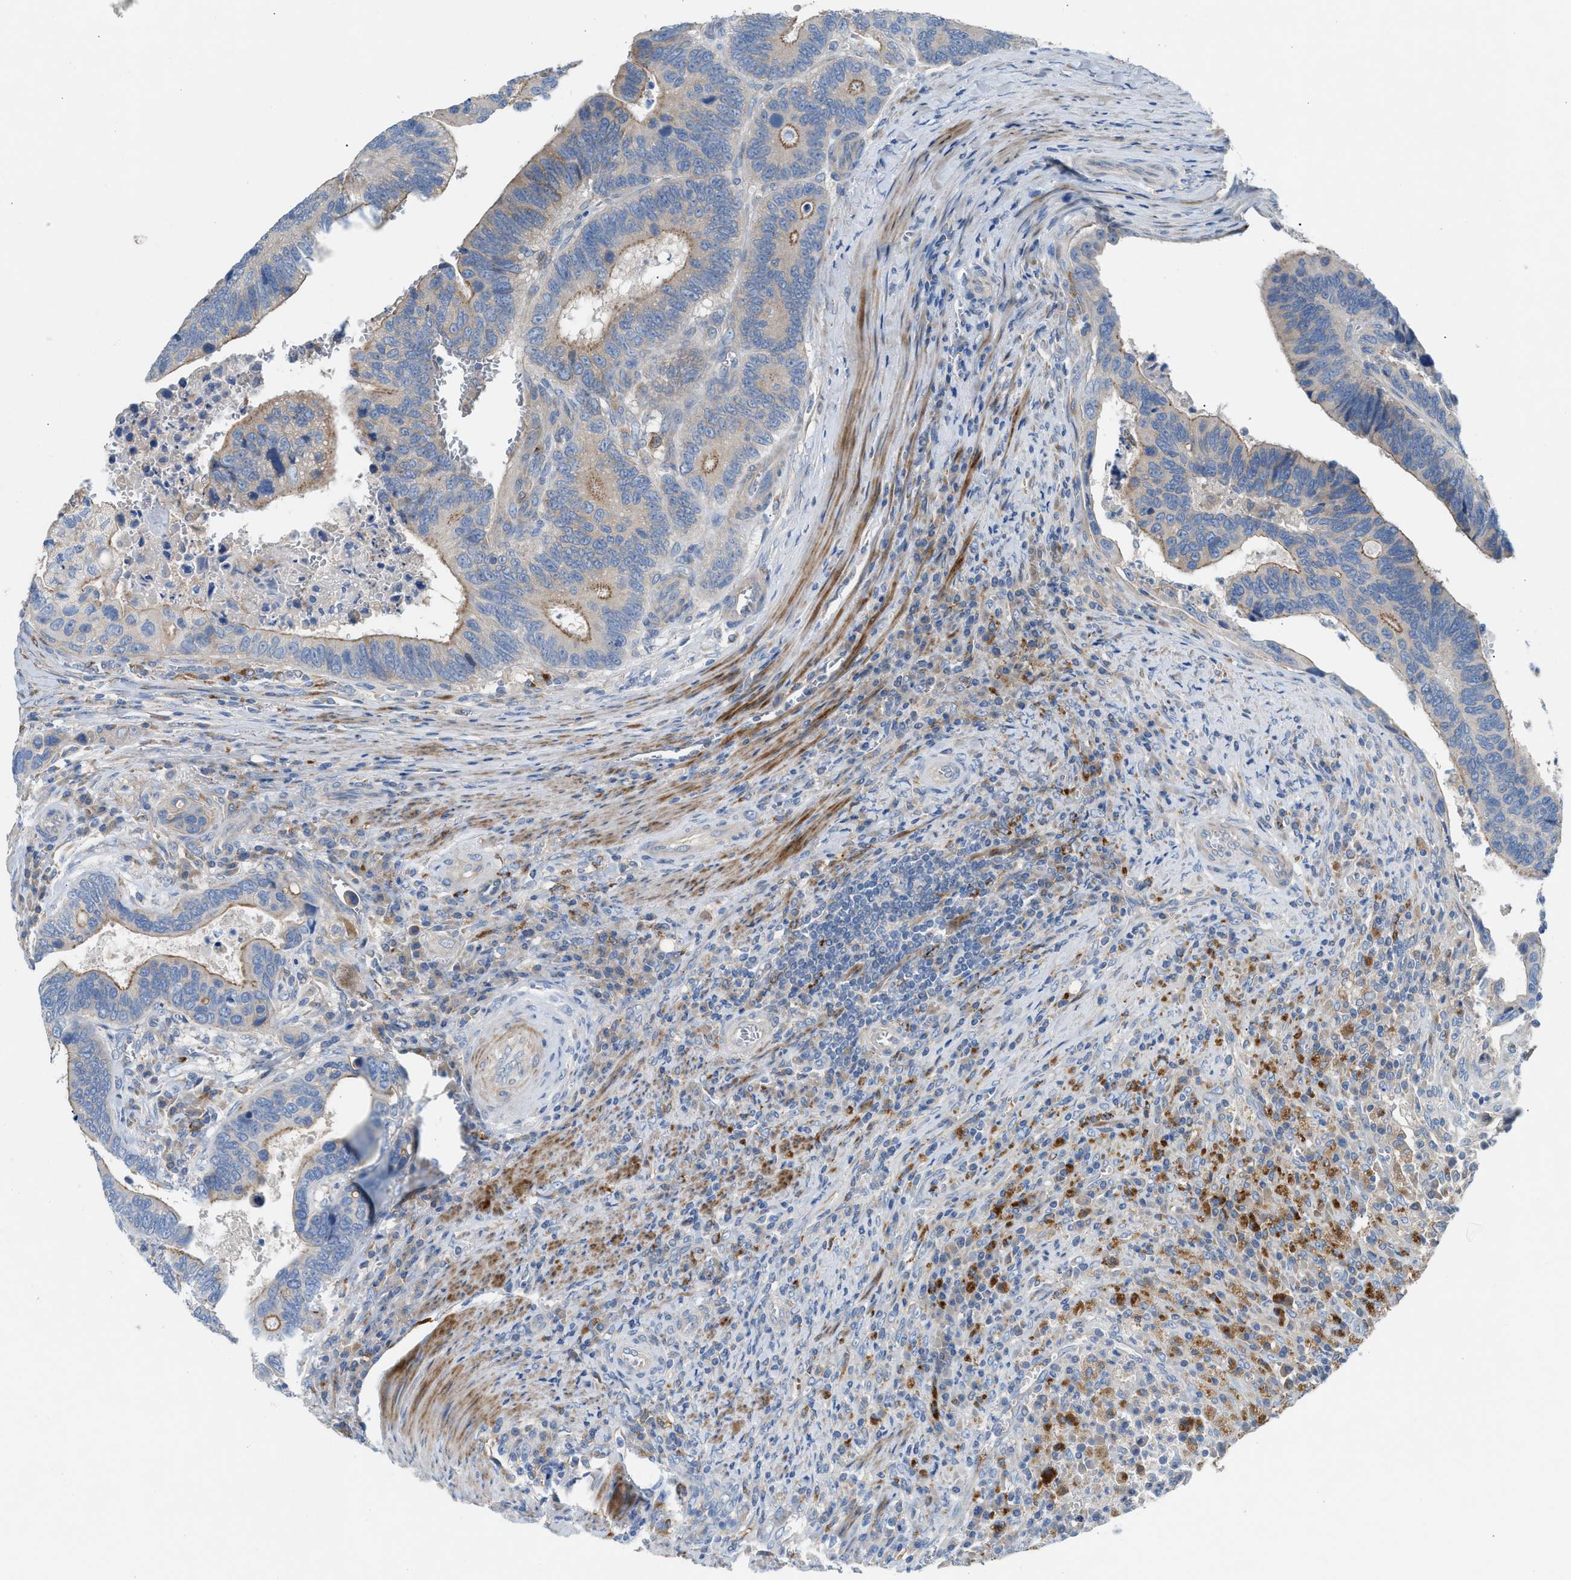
{"staining": {"intensity": "weak", "quantity": "25%-75%", "location": "cytoplasmic/membranous"}, "tissue": "colorectal cancer", "cell_type": "Tumor cells", "image_type": "cancer", "snomed": [{"axis": "morphology", "description": "Inflammation, NOS"}, {"axis": "morphology", "description": "Adenocarcinoma, NOS"}, {"axis": "topography", "description": "Colon"}], "caption": "Immunohistochemistry (DAB) staining of colorectal cancer (adenocarcinoma) displays weak cytoplasmic/membranous protein staining in about 25%-75% of tumor cells.", "gene": "AOAH", "patient": {"sex": "male", "age": 72}}